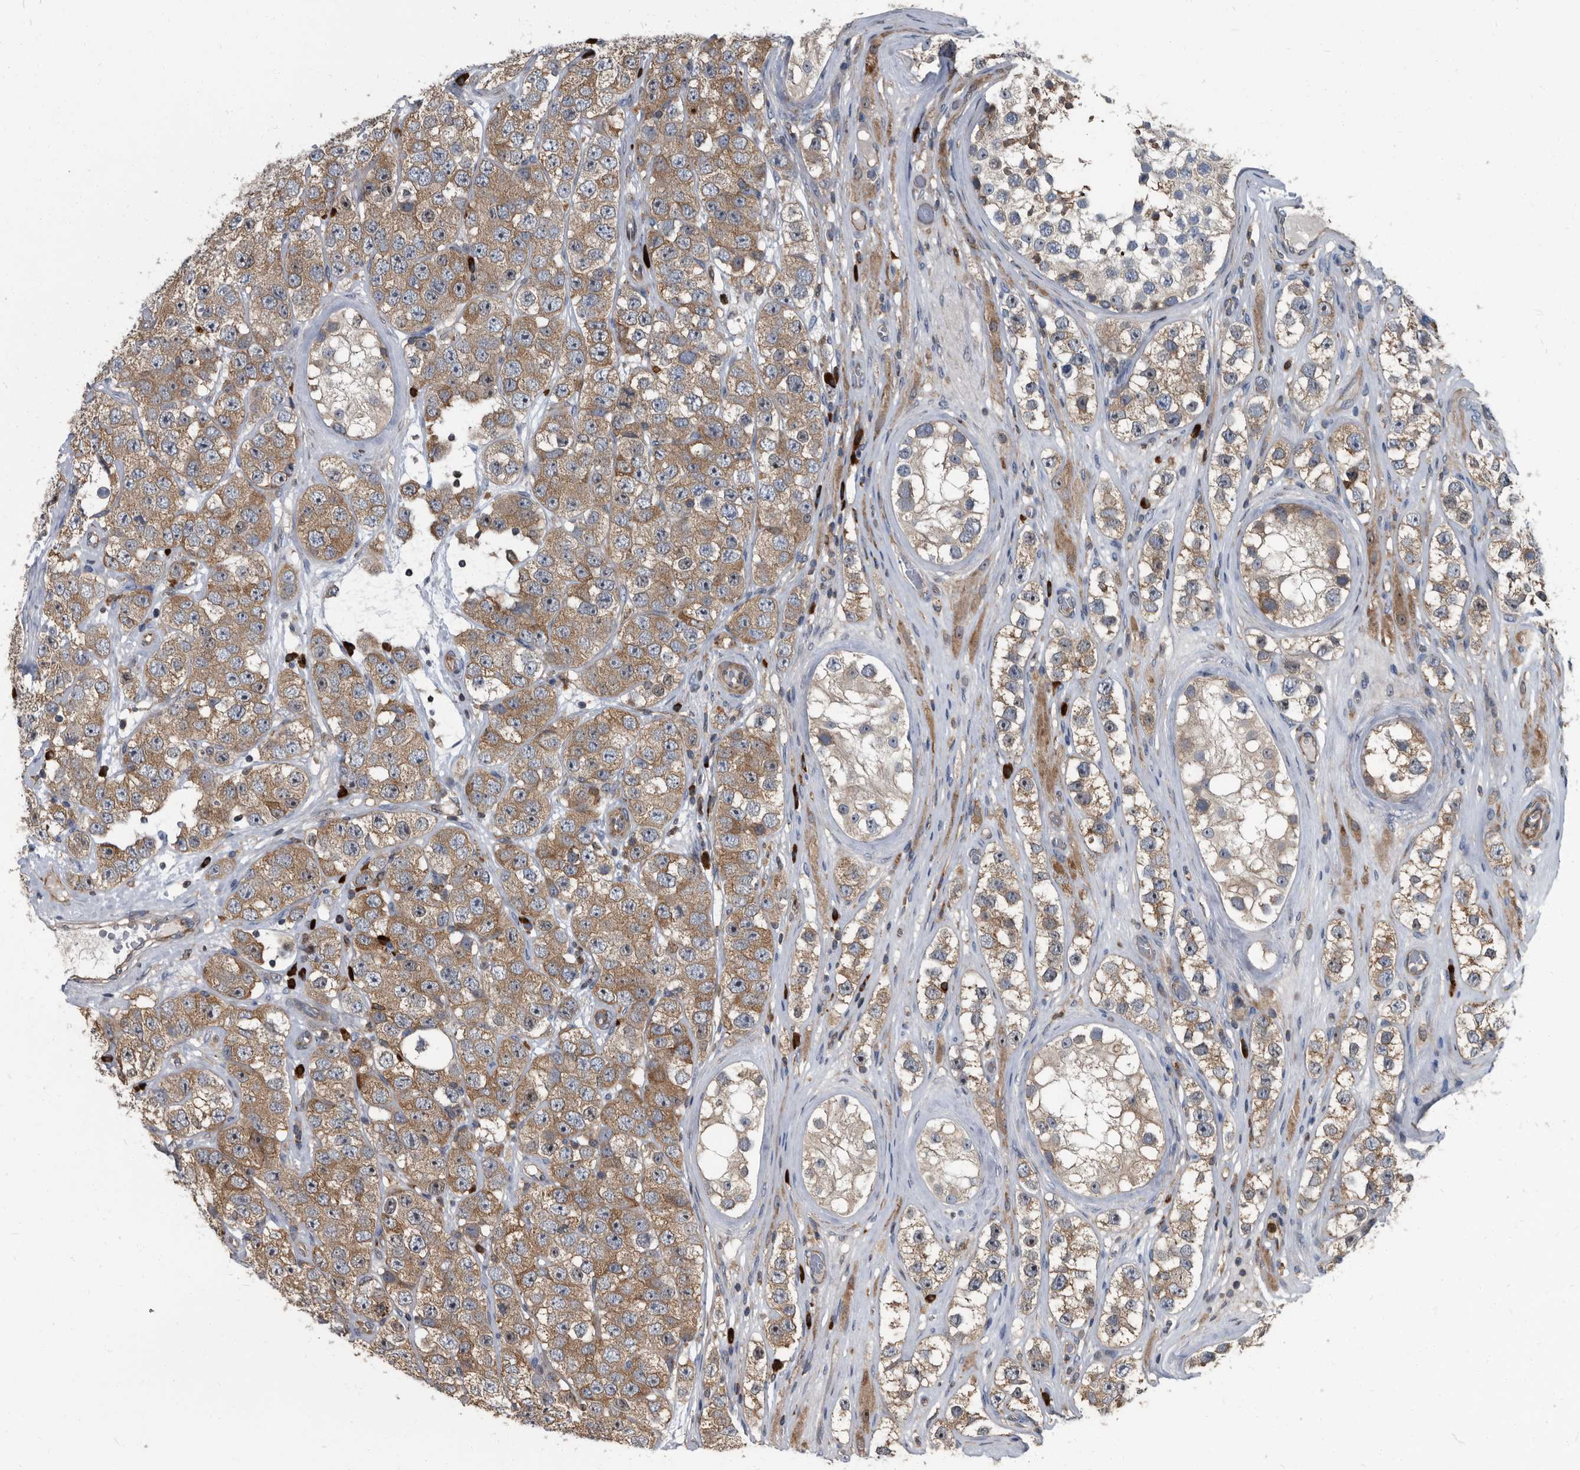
{"staining": {"intensity": "moderate", "quantity": ">75%", "location": "cytoplasmic/membranous"}, "tissue": "testis cancer", "cell_type": "Tumor cells", "image_type": "cancer", "snomed": [{"axis": "morphology", "description": "Seminoma, NOS"}, {"axis": "topography", "description": "Testis"}], "caption": "Moderate cytoplasmic/membranous expression is seen in about >75% of tumor cells in testis seminoma.", "gene": "CDV3", "patient": {"sex": "male", "age": 28}}